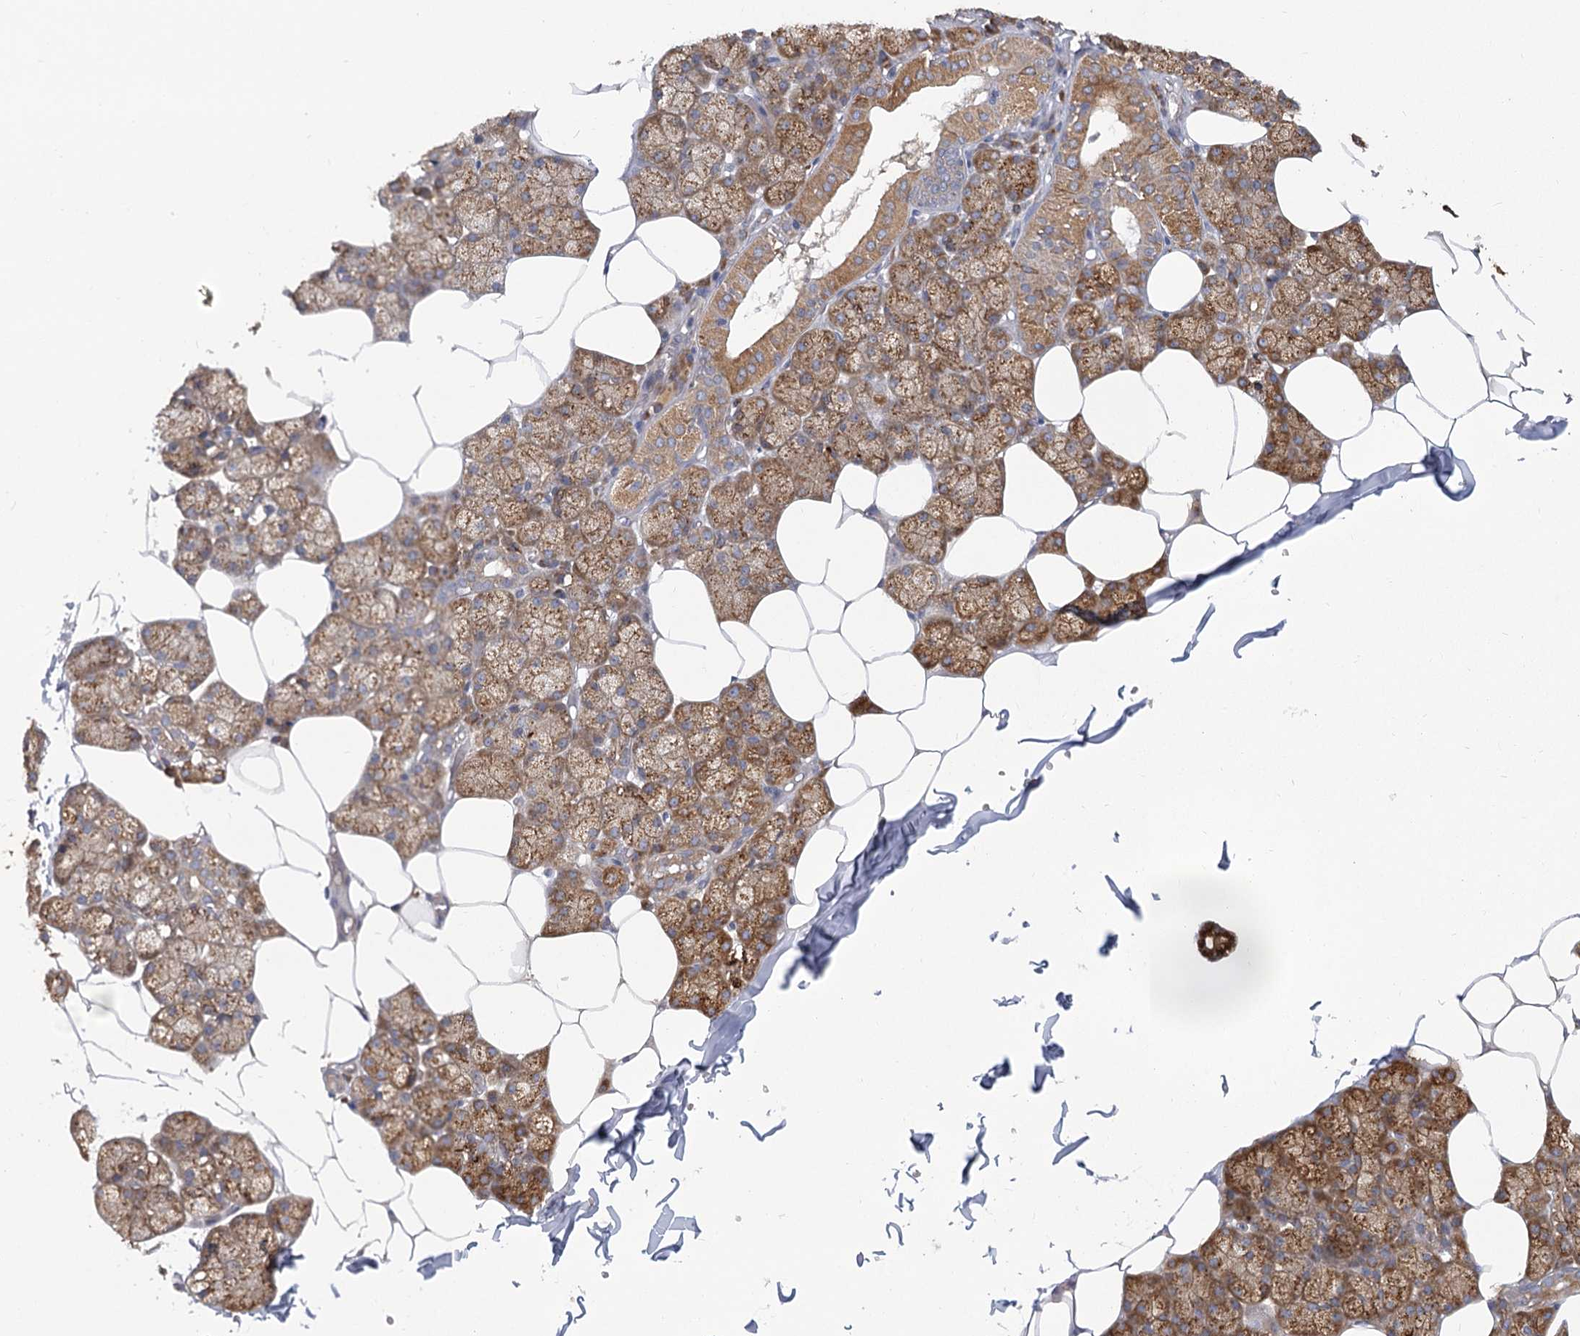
{"staining": {"intensity": "strong", "quantity": ">75%", "location": "cytoplasmic/membranous"}, "tissue": "salivary gland", "cell_type": "Glandular cells", "image_type": "normal", "snomed": [{"axis": "morphology", "description": "Normal tissue, NOS"}, {"axis": "topography", "description": "Salivary gland"}], "caption": "Immunohistochemistry (IHC) photomicrograph of unremarkable salivary gland stained for a protein (brown), which reveals high levels of strong cytoplasmic/membranous expression in about >75% of glandular cells.", "gene": "CNTLN", "patient": {"sex": "male", "age": 62}}